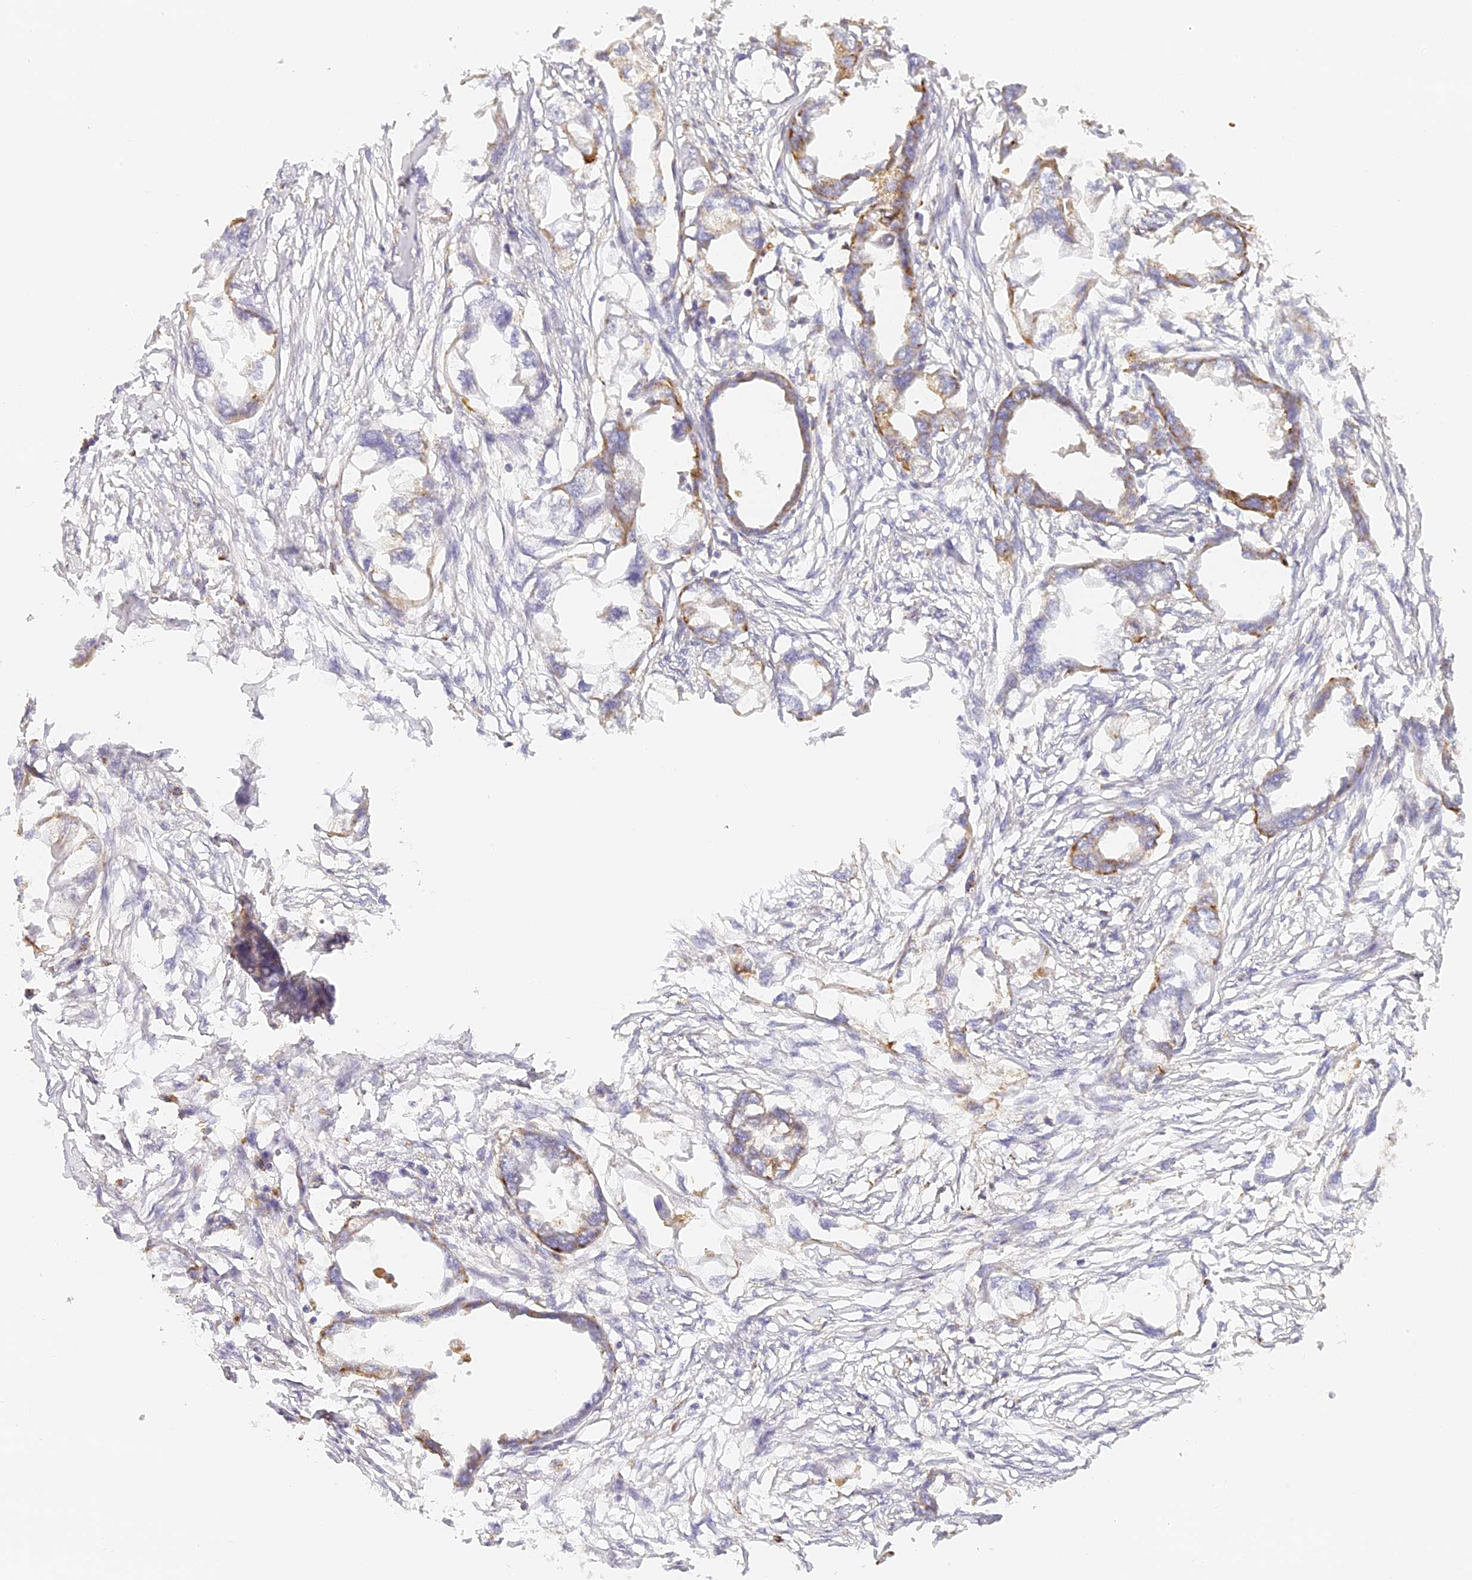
{"staining": {"intensity": "weak", "quantity": "<25%", "location": "cytoplasmic/membranous"}, "tissue": "endometrial cancer", "cell_type": "Tumor cells", "image_type": "cancer", "snomed": [{"axis": "morphology", "description": "Adenocarcinoma, NOS"}, {"axis": "morphology", "description": "Adenocarcinoma, metastatic, NOS"}, {"axis": "topography", "description": "Adipose tissue"}, {"axis": "topography", "description": "Endometrium"}], "caption": "This micrograph is of endometrial cancer (metastatic adenocarcinoma) stained with IHC to label a protein in brown with the nuclei are counter-stained blue. There is no positivity in tumor cells. Nuclei are stained in blue.", "gene": "LAMP2", "patient": {"sex": "female", "age": 67}}